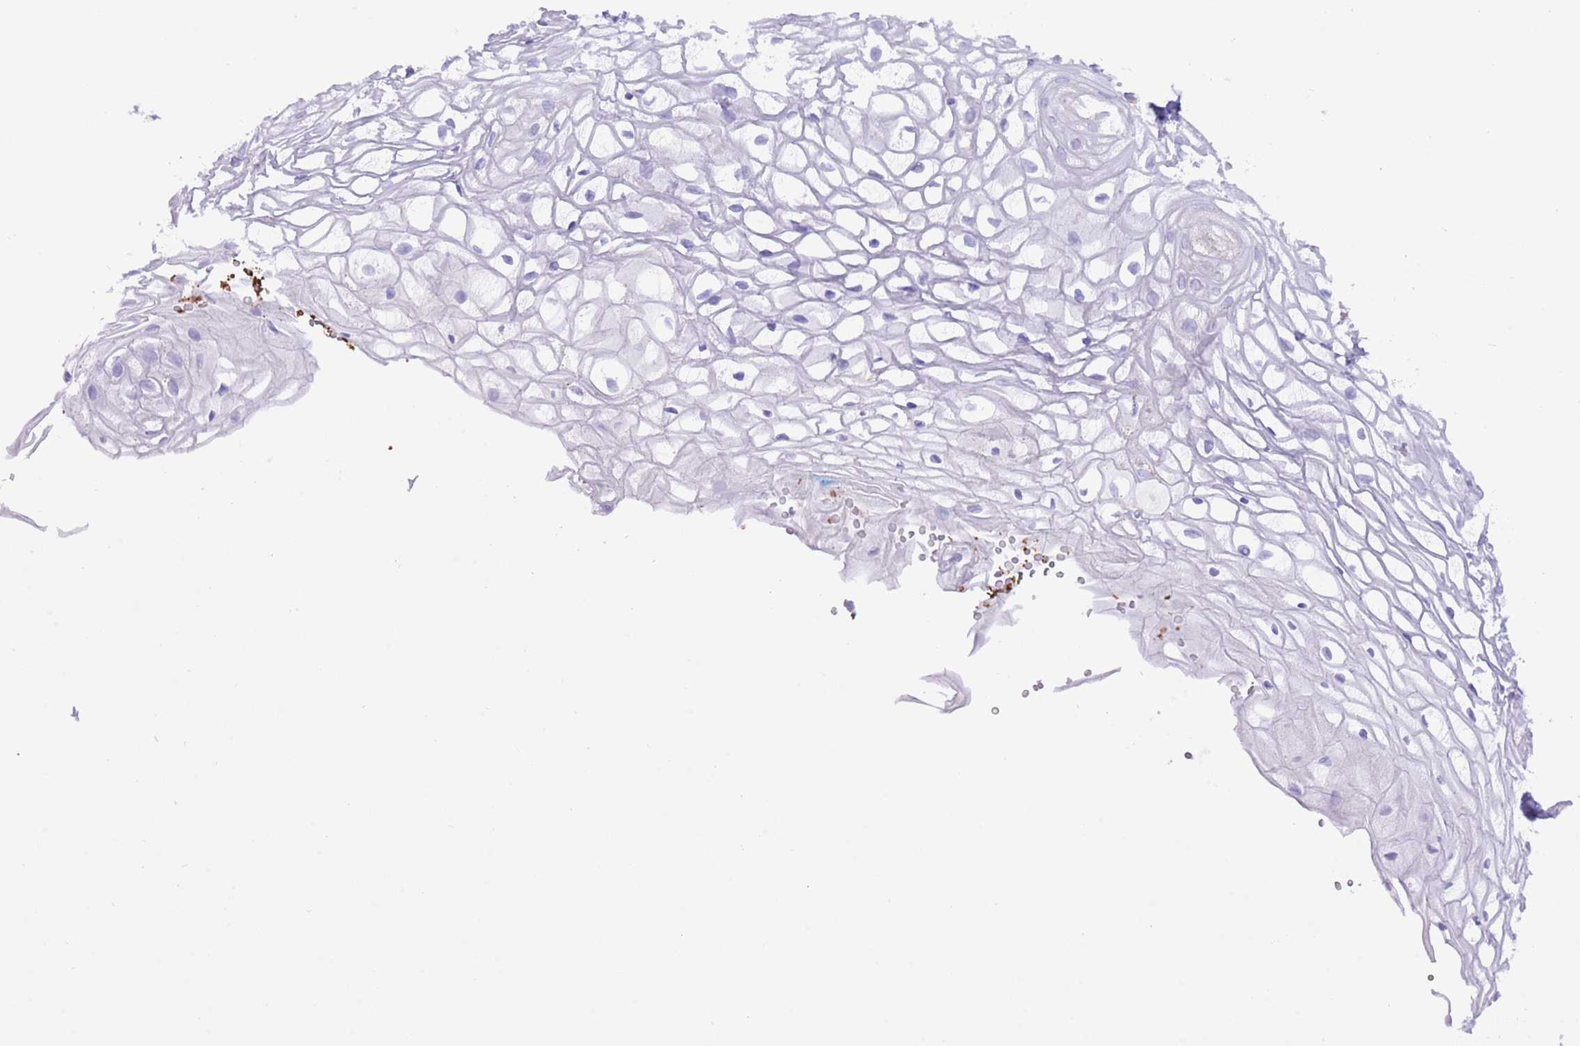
{"staining": {"intensity": "negative", "quantity": "none", "location": "none"}, "tissue": "vagina", "cell_type": "Squamous epithelial cells", "image_type": "normal", "snomed": [{"axis": "morphology", "description": "Normal tissue, NOS"}, {"axis": "topography", "description": "Vagina"}], "caption": "An IHC micrograph of unremarkable vagina is shown. There is no staining in squamous epithelial cells of vagina. (DAB (3,3'-diaminobenzidine) immunohistochemistry visualized using brightfield microscopy, high magnification).", "gene": "SS18L2", "patient": {"sex": "female", "age": 34}}